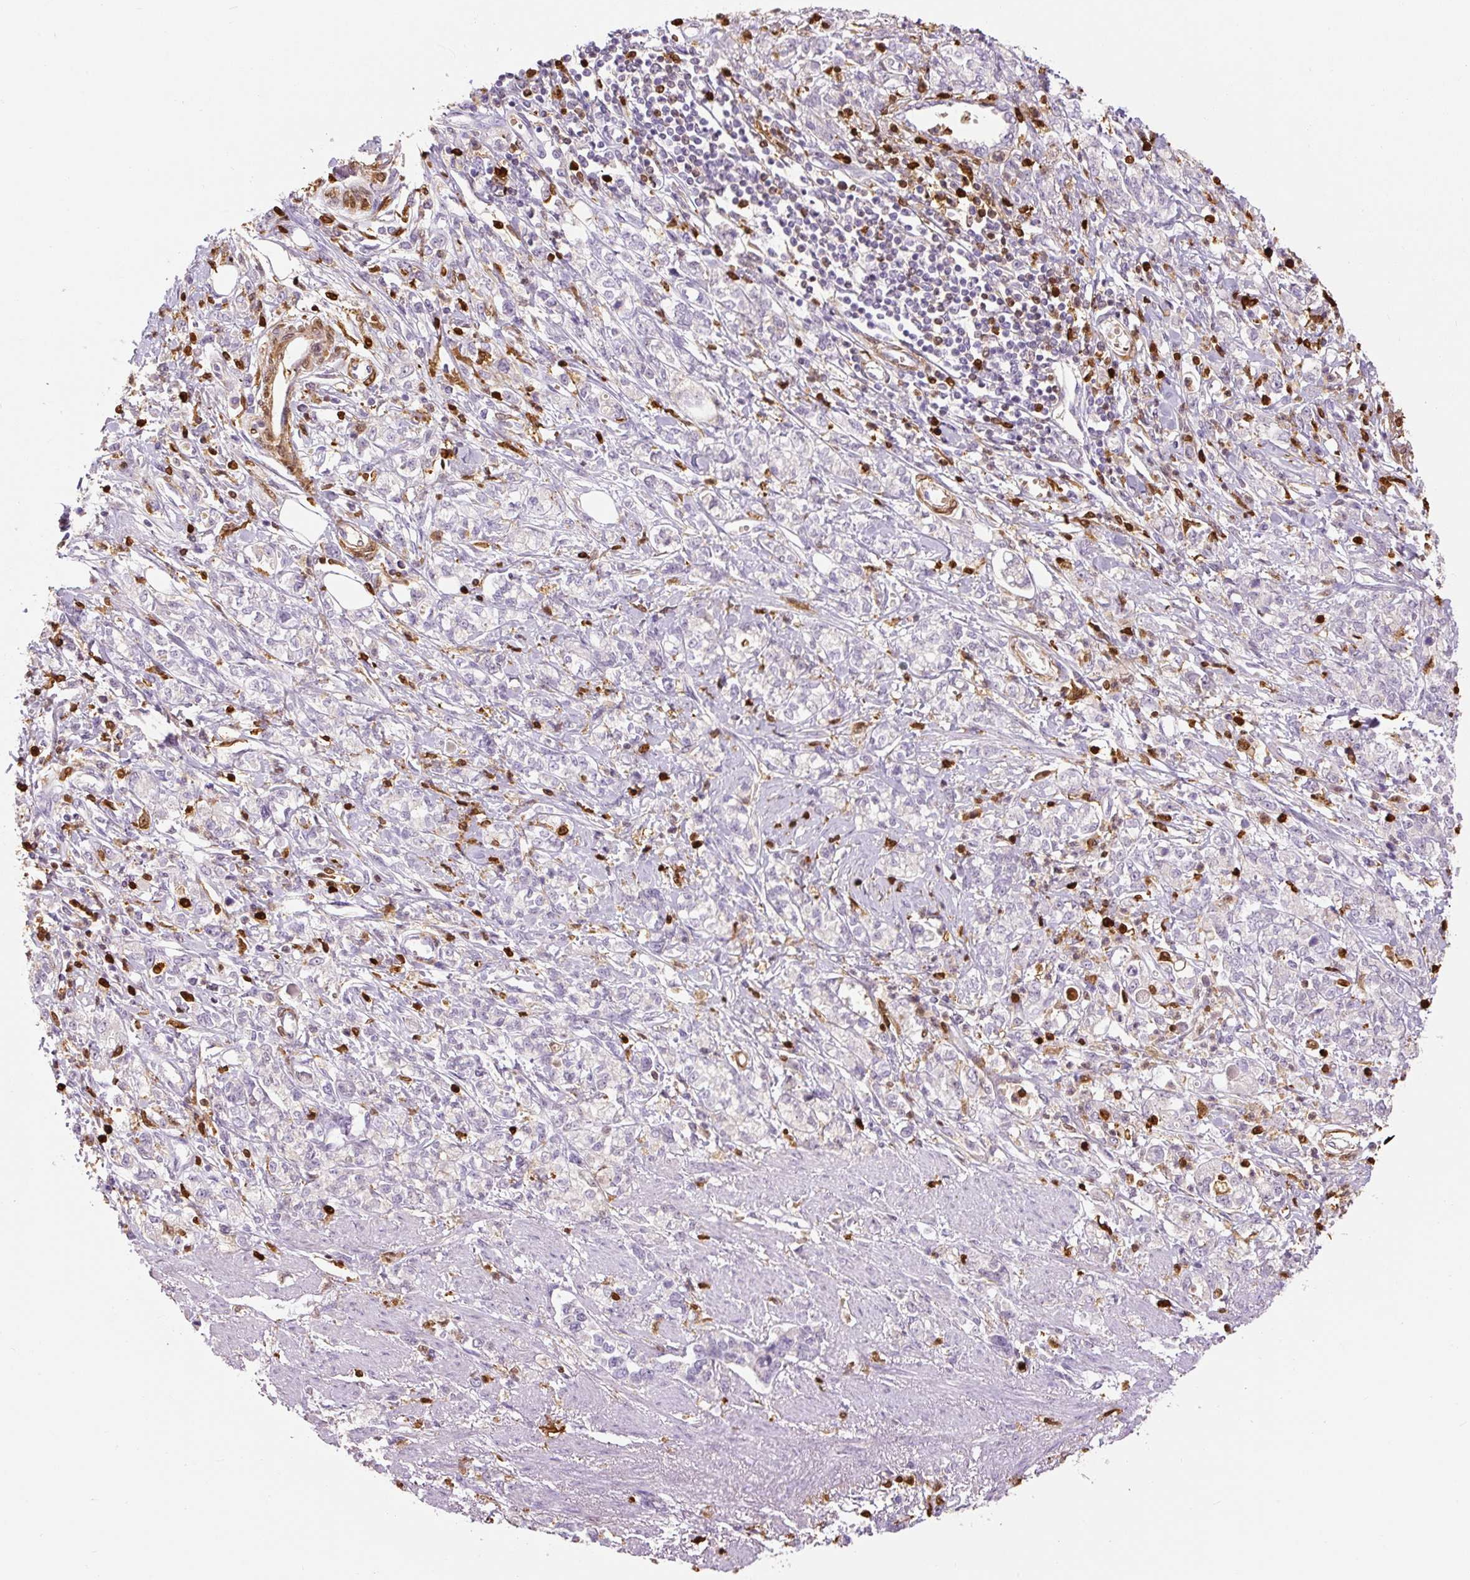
{"staining": {"intensity": "negative", "quantity": "none", "location": "none"}, "tissue": "stomach cancer", "cell_type": "Tumor cells", "image_type": "cancer", "snomed": [{"axis": "morphology", "description": "Adenocarcinoma, NOS"}, {"axis": "topography", "description": "Stomach"}], "caption": "IHC of human stomach cancer exhibits no staining in tumor cells.", "gene": "S100A4", "patient": {"sex": "female", "age": 76}}